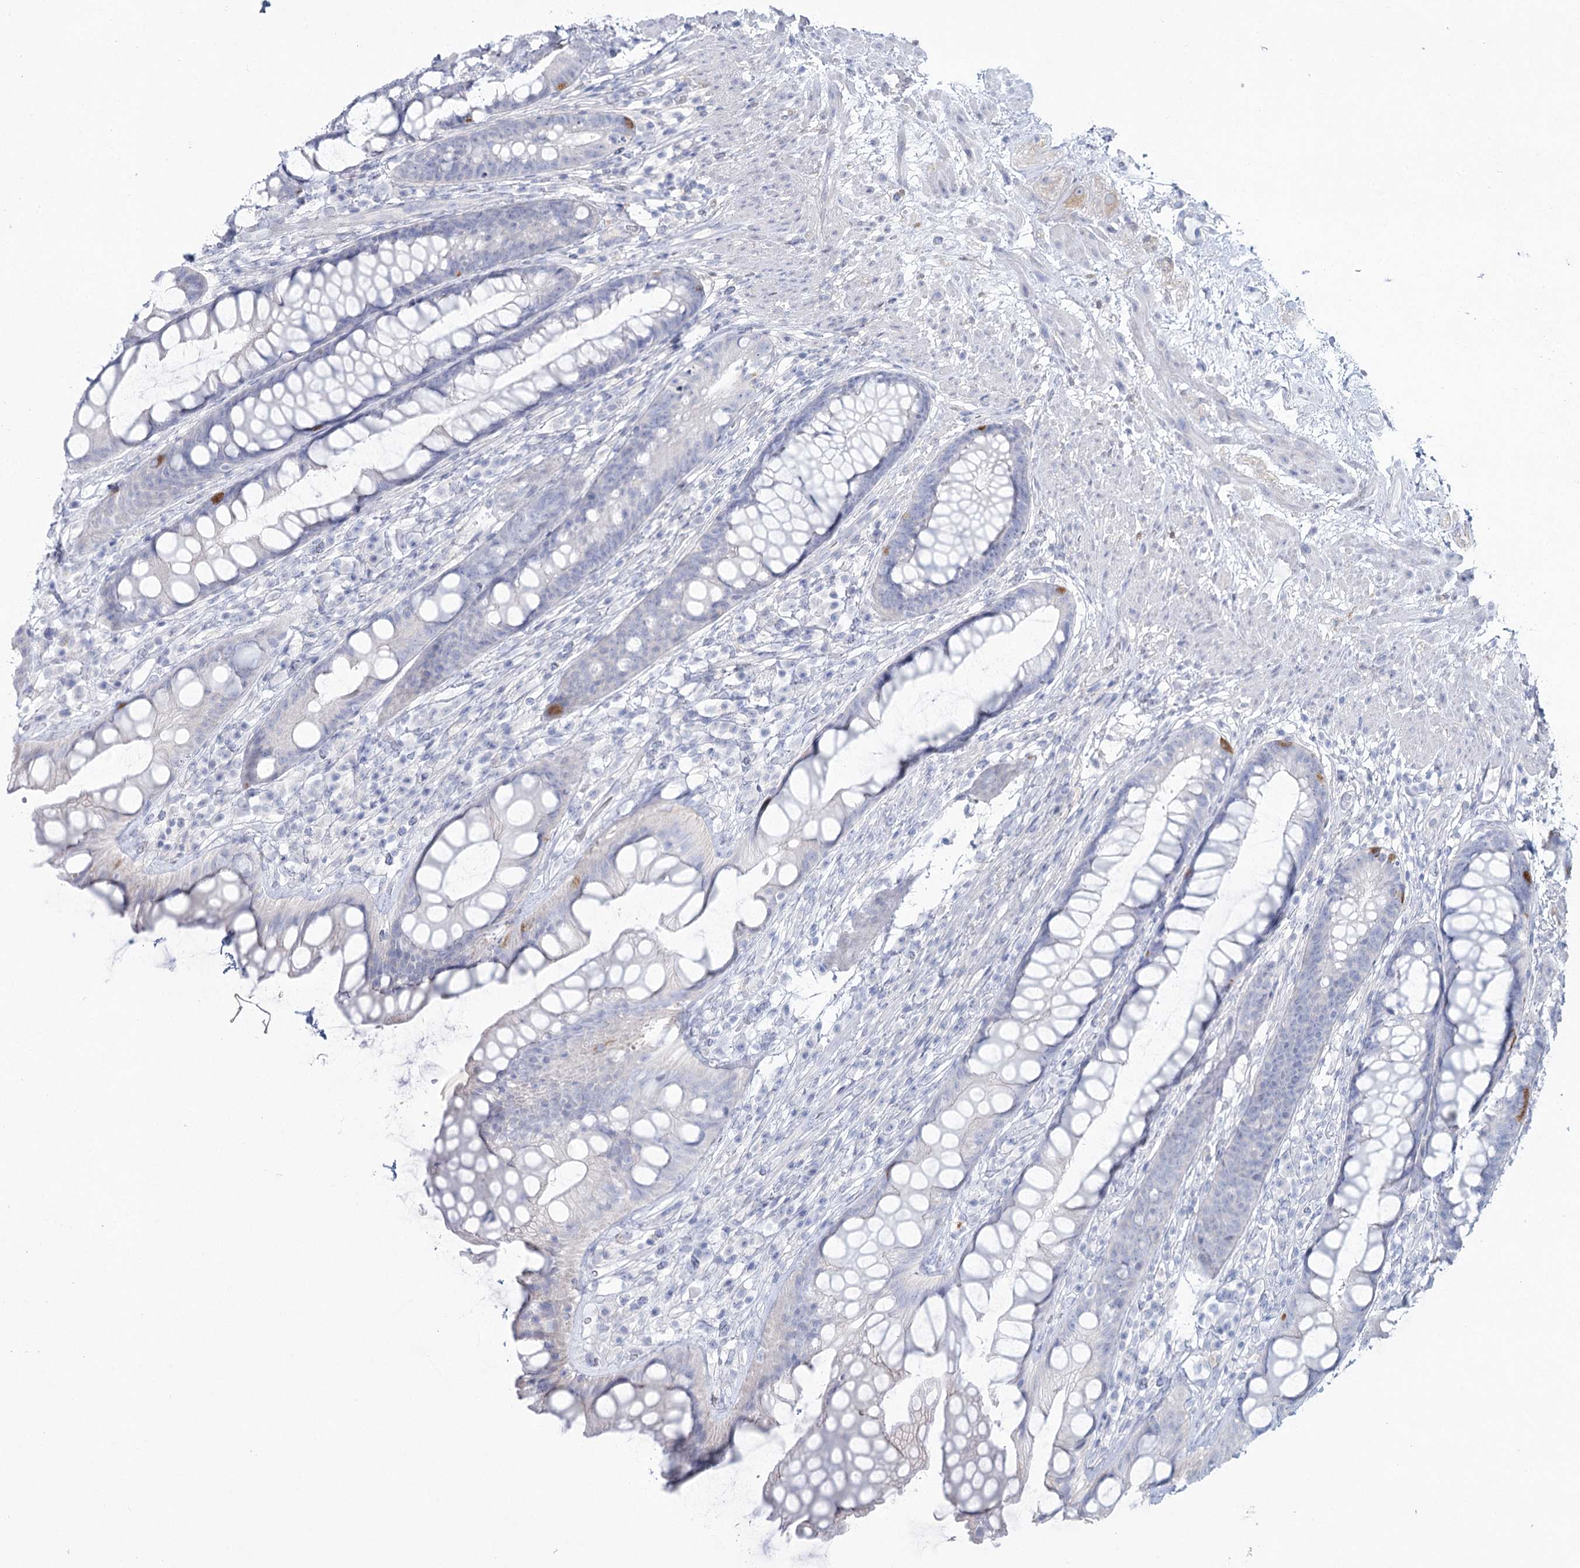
{"staining": {"intensity": "negative", "quantity": "none", "location": "none"}, "tissue": "rectum", "cell_type": "Glandular cells", "image_type": "normal", "snomed": [{"axis": "morphology", "description": "Normal tissue, NOS"}, {"axis": "topography", "description": "Rectum"}], "caption": "Immunohistochemistry (IHC) image of normal rectum stained for a protein (brown), which displays no positivity in glandular cells.", "gene": "CCDC88A", "patient": {"sex": "male", "age": 74}}